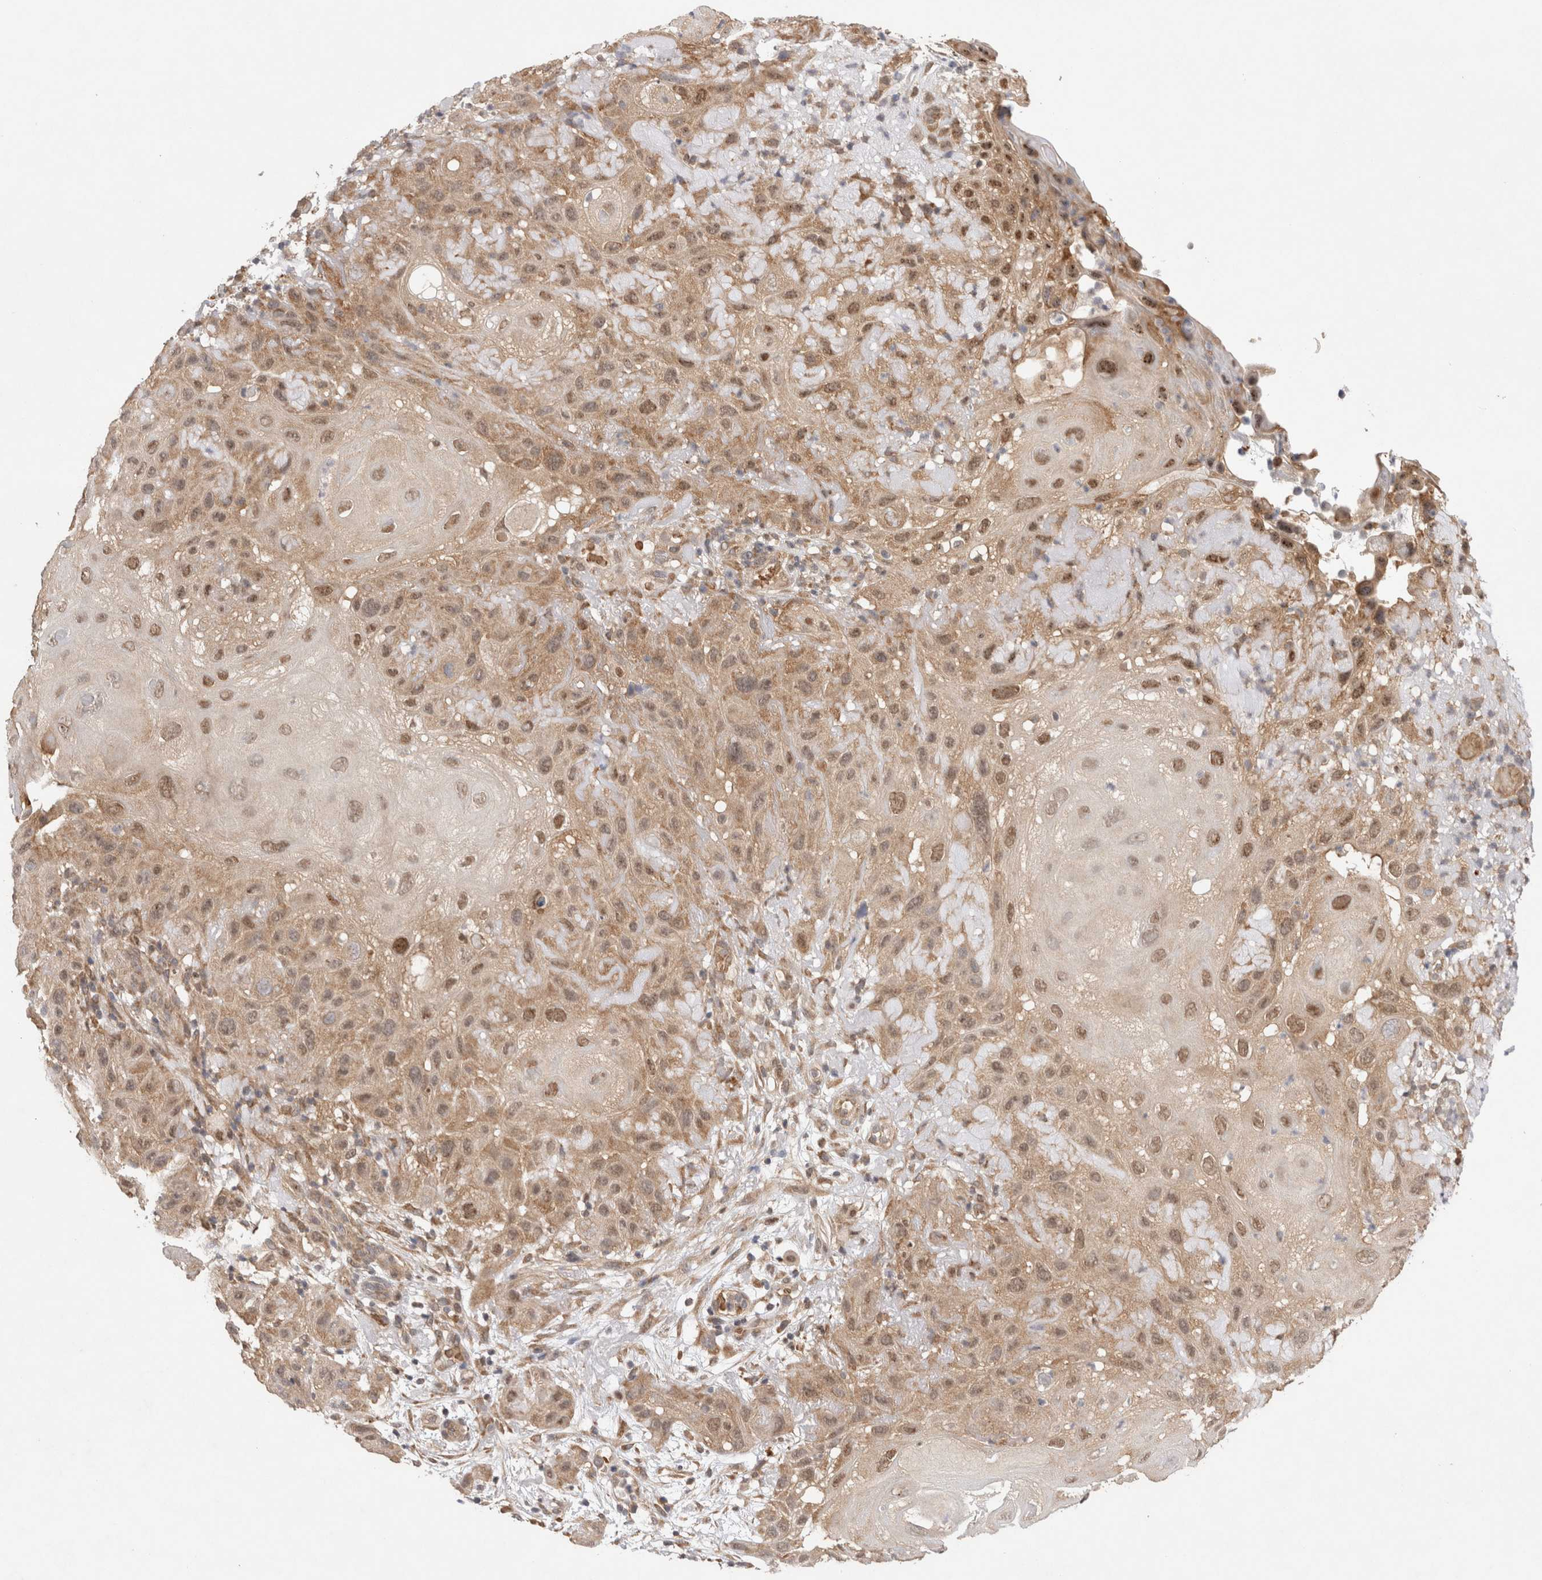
{"staining": {"intensity": "moderate", "quantity": ">75%", "location": "cytoplasmic/membranous,nuclear"}, "tissue": "skin cancer", "cell_type": "Tumor cells", "image_type": "cancer", "snomed": [{"axis": "morphology", "description": "Squamous cell carcinoma, NOS"}, {"axis": "topography", "description": "Skin"}], "caption": "Skin cancer (squamous cell carcinoma) stained with a protein marker demonstrates moderate staining in tumor cells.", "gene": "EIF3E", "patient": {"sex": "female", "age": 96}}